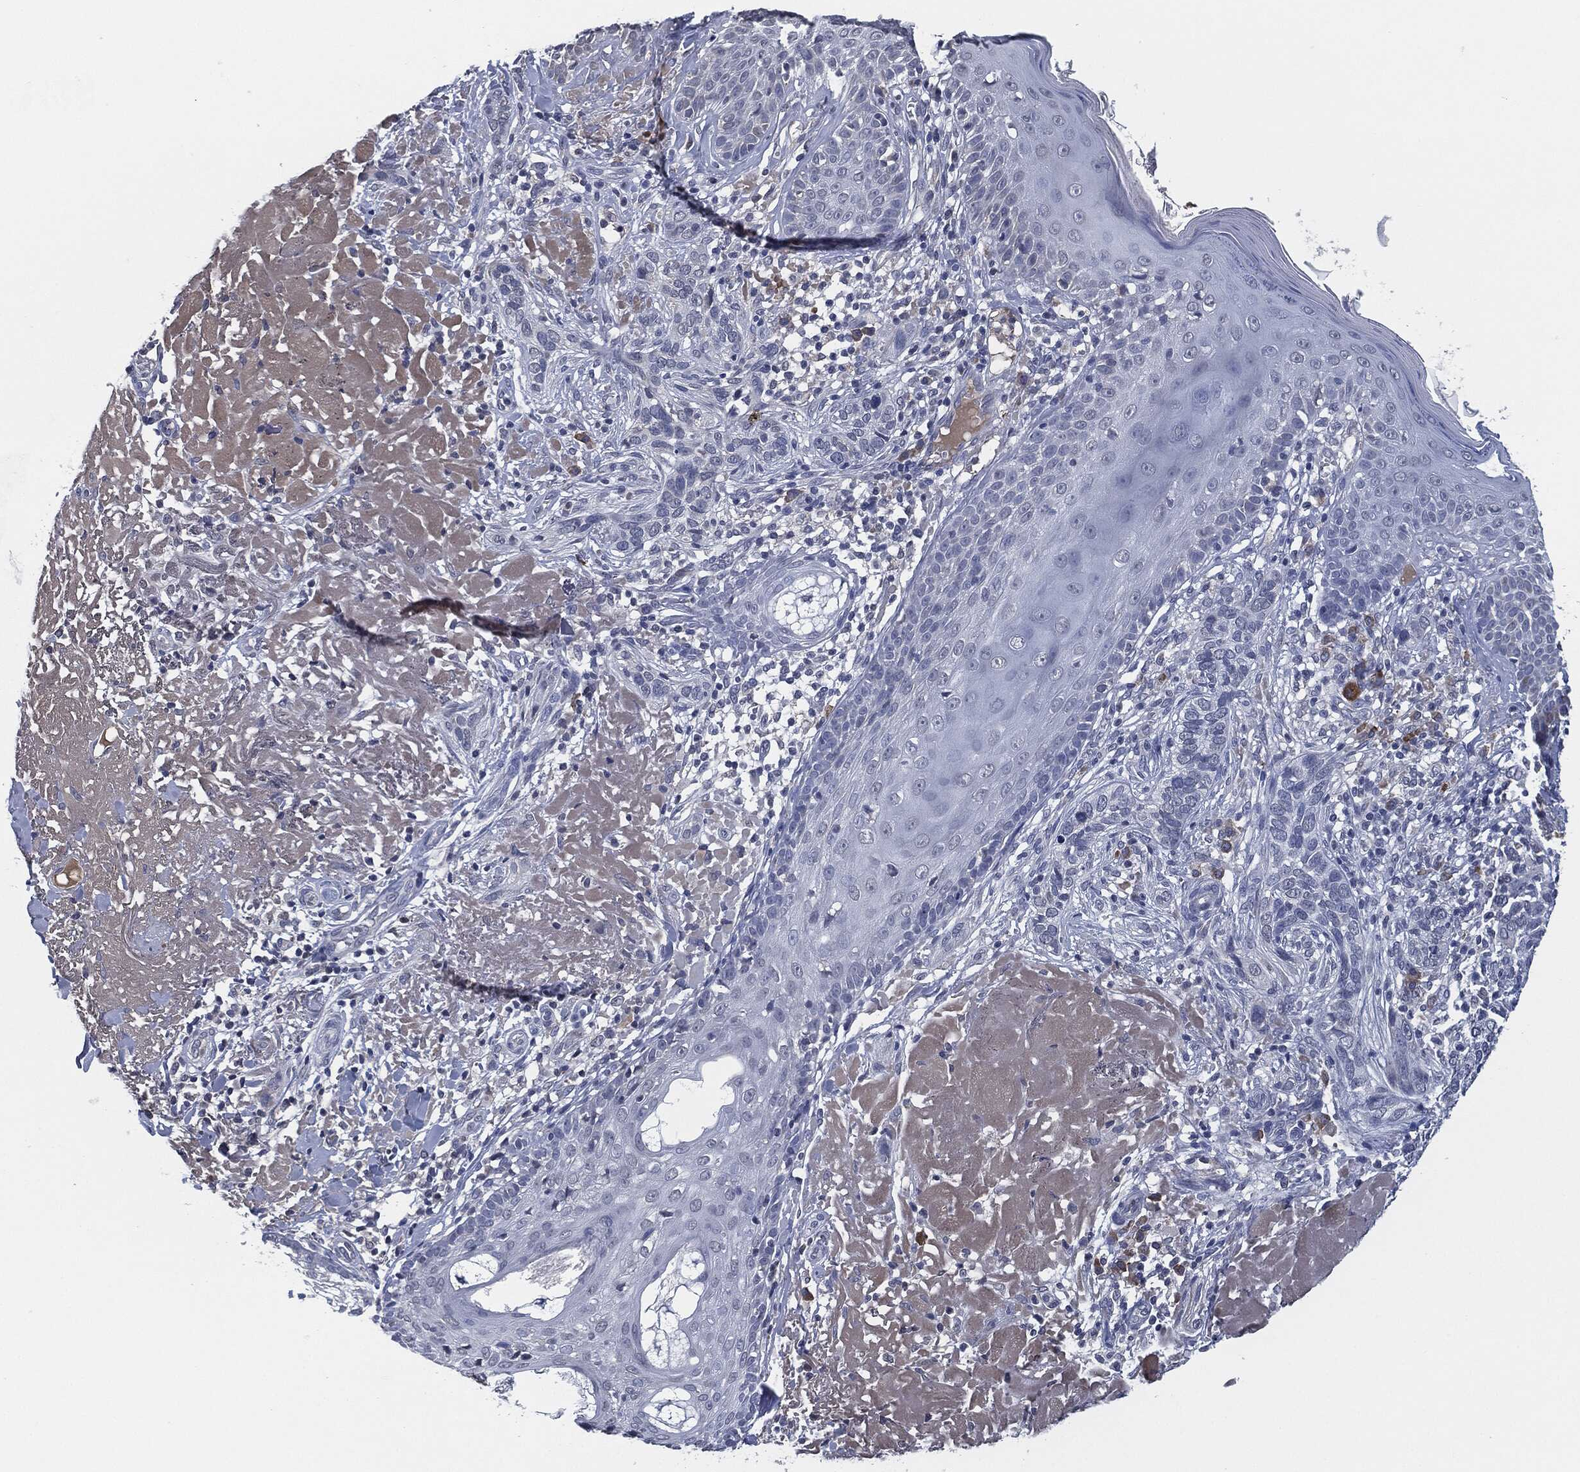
{"staining": {"intensity": "negative", "quantity": "none", "location": "none"}, "tissue": "skin cancer", "cell_type": "Tumor cells", "image_type": "cancer", "snomed": [{"axis": "morphology", "description": "Basal cell carcinoma"}, {"axis": "topography", "description": "Skin"}], "caption": "Immunohistochemistry of human basal cell carcinoma (skin) reveals no staining in tumor cells.", "gene": "IL2RG", "patient": {"sex": "male", "age": 91}}